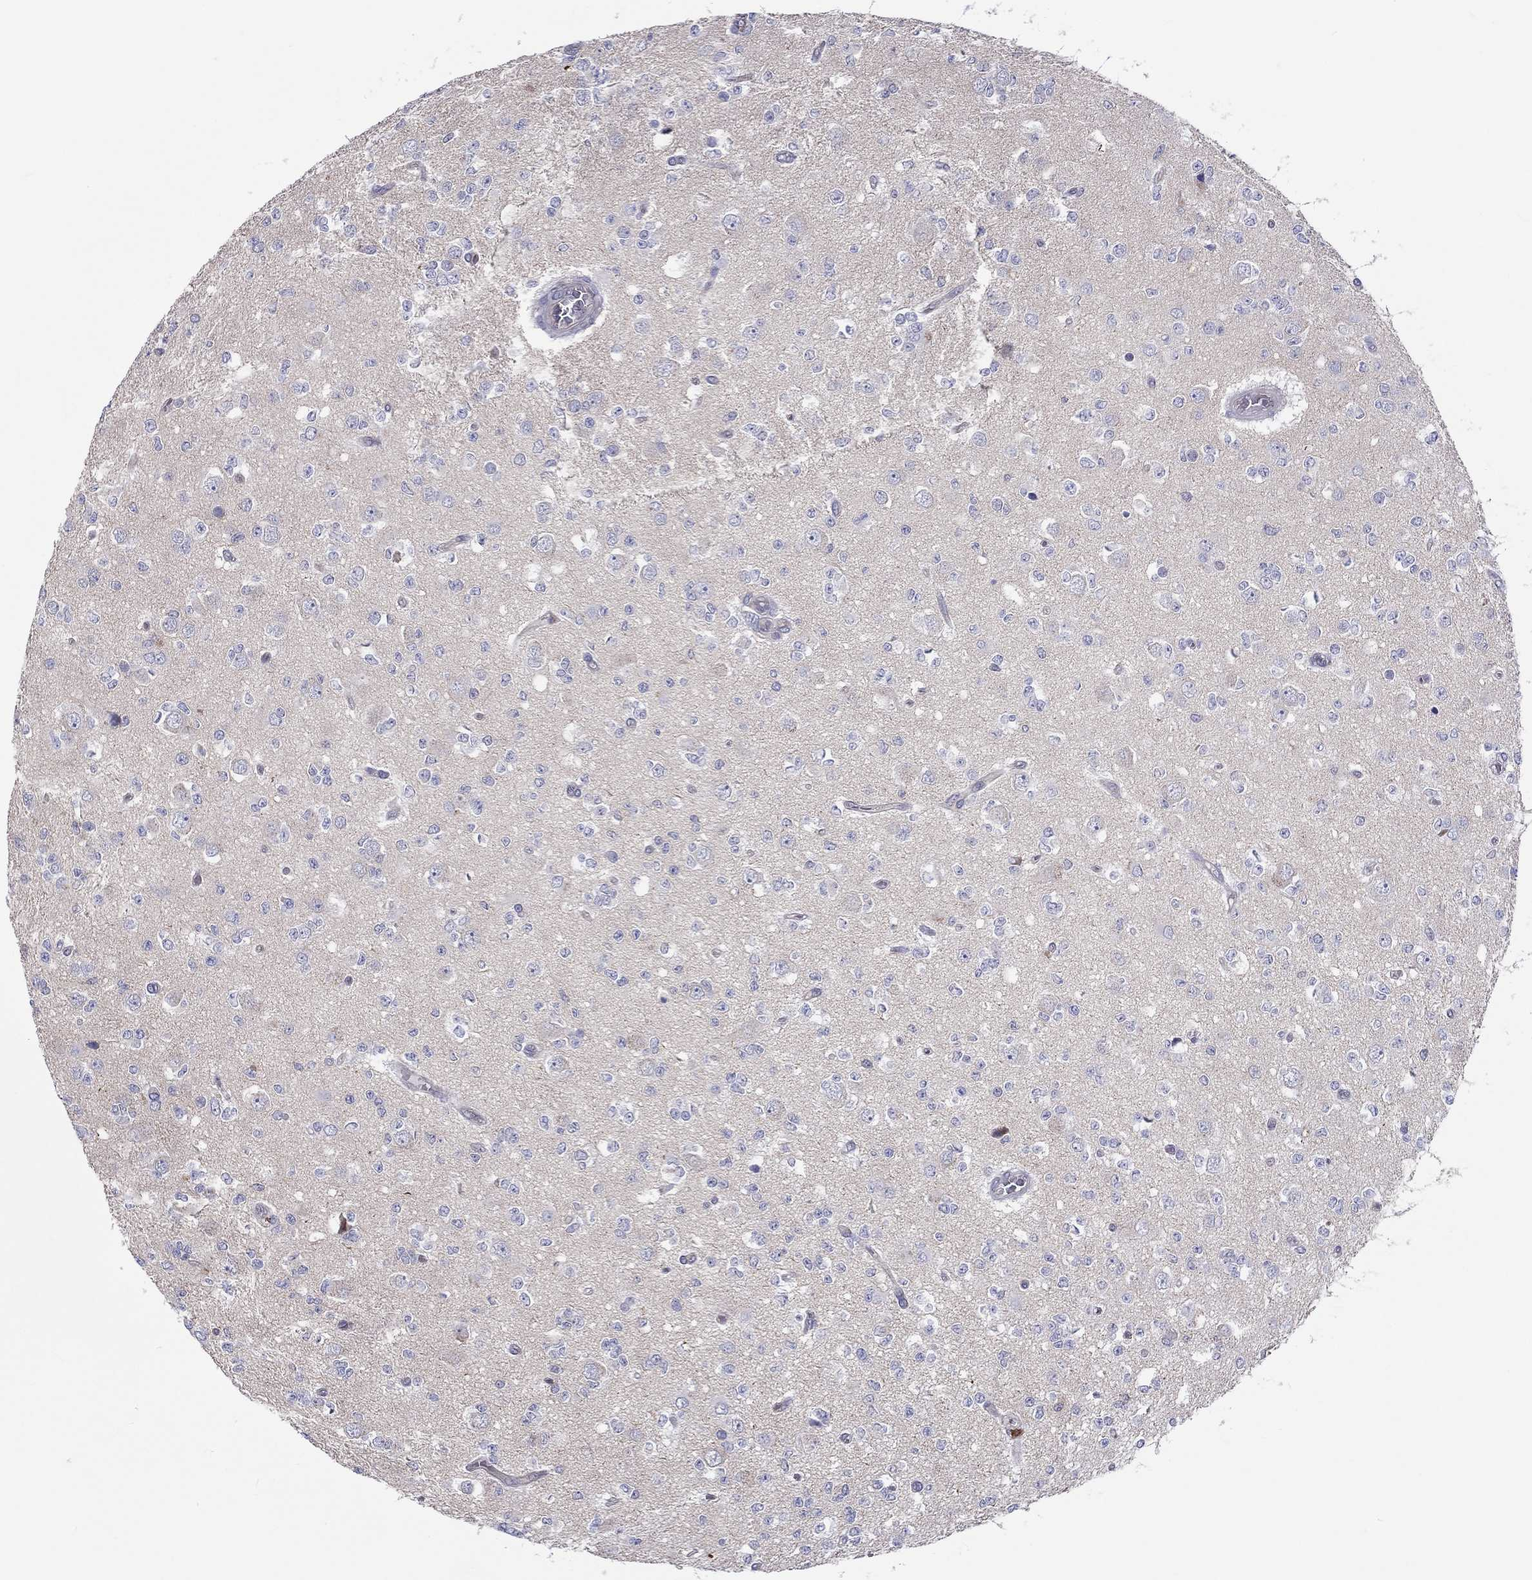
{"staining": {"intensity": "negative", "quantity": "none", "location": "none"}, "tissue": "glioma", "cell_type": "Tumor cells", "image_type": "cancer", "snomed": [{"axis": "morphology", "description": "Glioma, malignant, Low grade"}, {"axis": "topography", "description": "Brain"}], "caption": "Image shows no protein staining in tumor cells of glioma tissue. (Stains: DAB (3,3'-diaminobenzidine) immunohistochemistry with hematoxylin counter stain, Microscopy: brightfield microscopy at high magnification).", "gene": "ABCG4", "patient": {"sex": "female", "age": 45}}